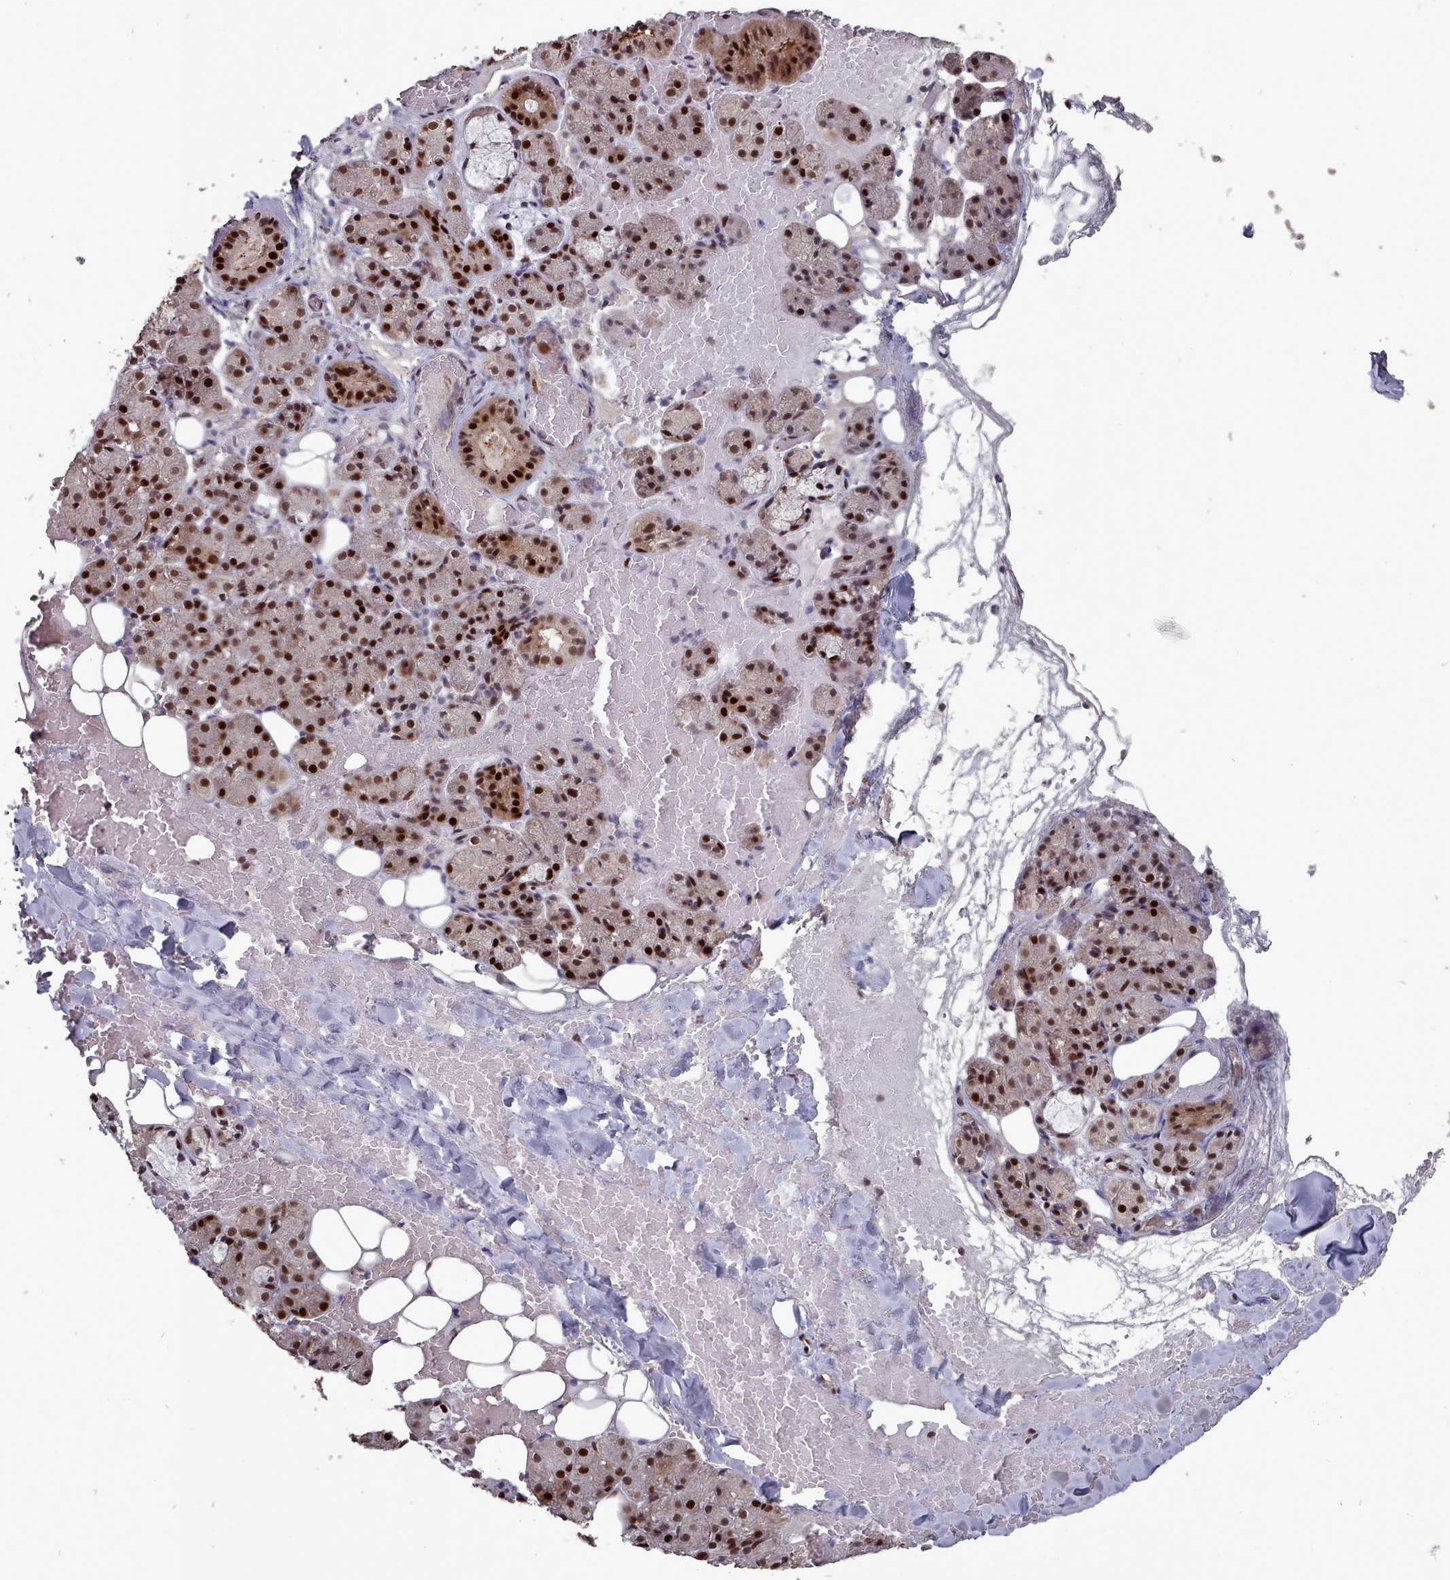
{"staining": {"intensity": "strong", "quantity": "25%-75%", "location": "cytoplasmic/membranous,nuclear"}, "tissue": "salivary gland", "cell_type": "Glandular cells", "image_type": "normal", "snomed": [{"axis": "morphology", "description": "Normal tissue, NOS"}, {"axis": "topography", "description": "Salivary gland"}], "caption": "The photomicrograph reveals immunohistochemical staining of benign salivary gland. There is strong cytoplasmic/membranous,nuclear staining is identified in approximately 25%-75% of glandular cells.", "gene": "PNRC2", "patient": {"sex": "male", "age": 63}}